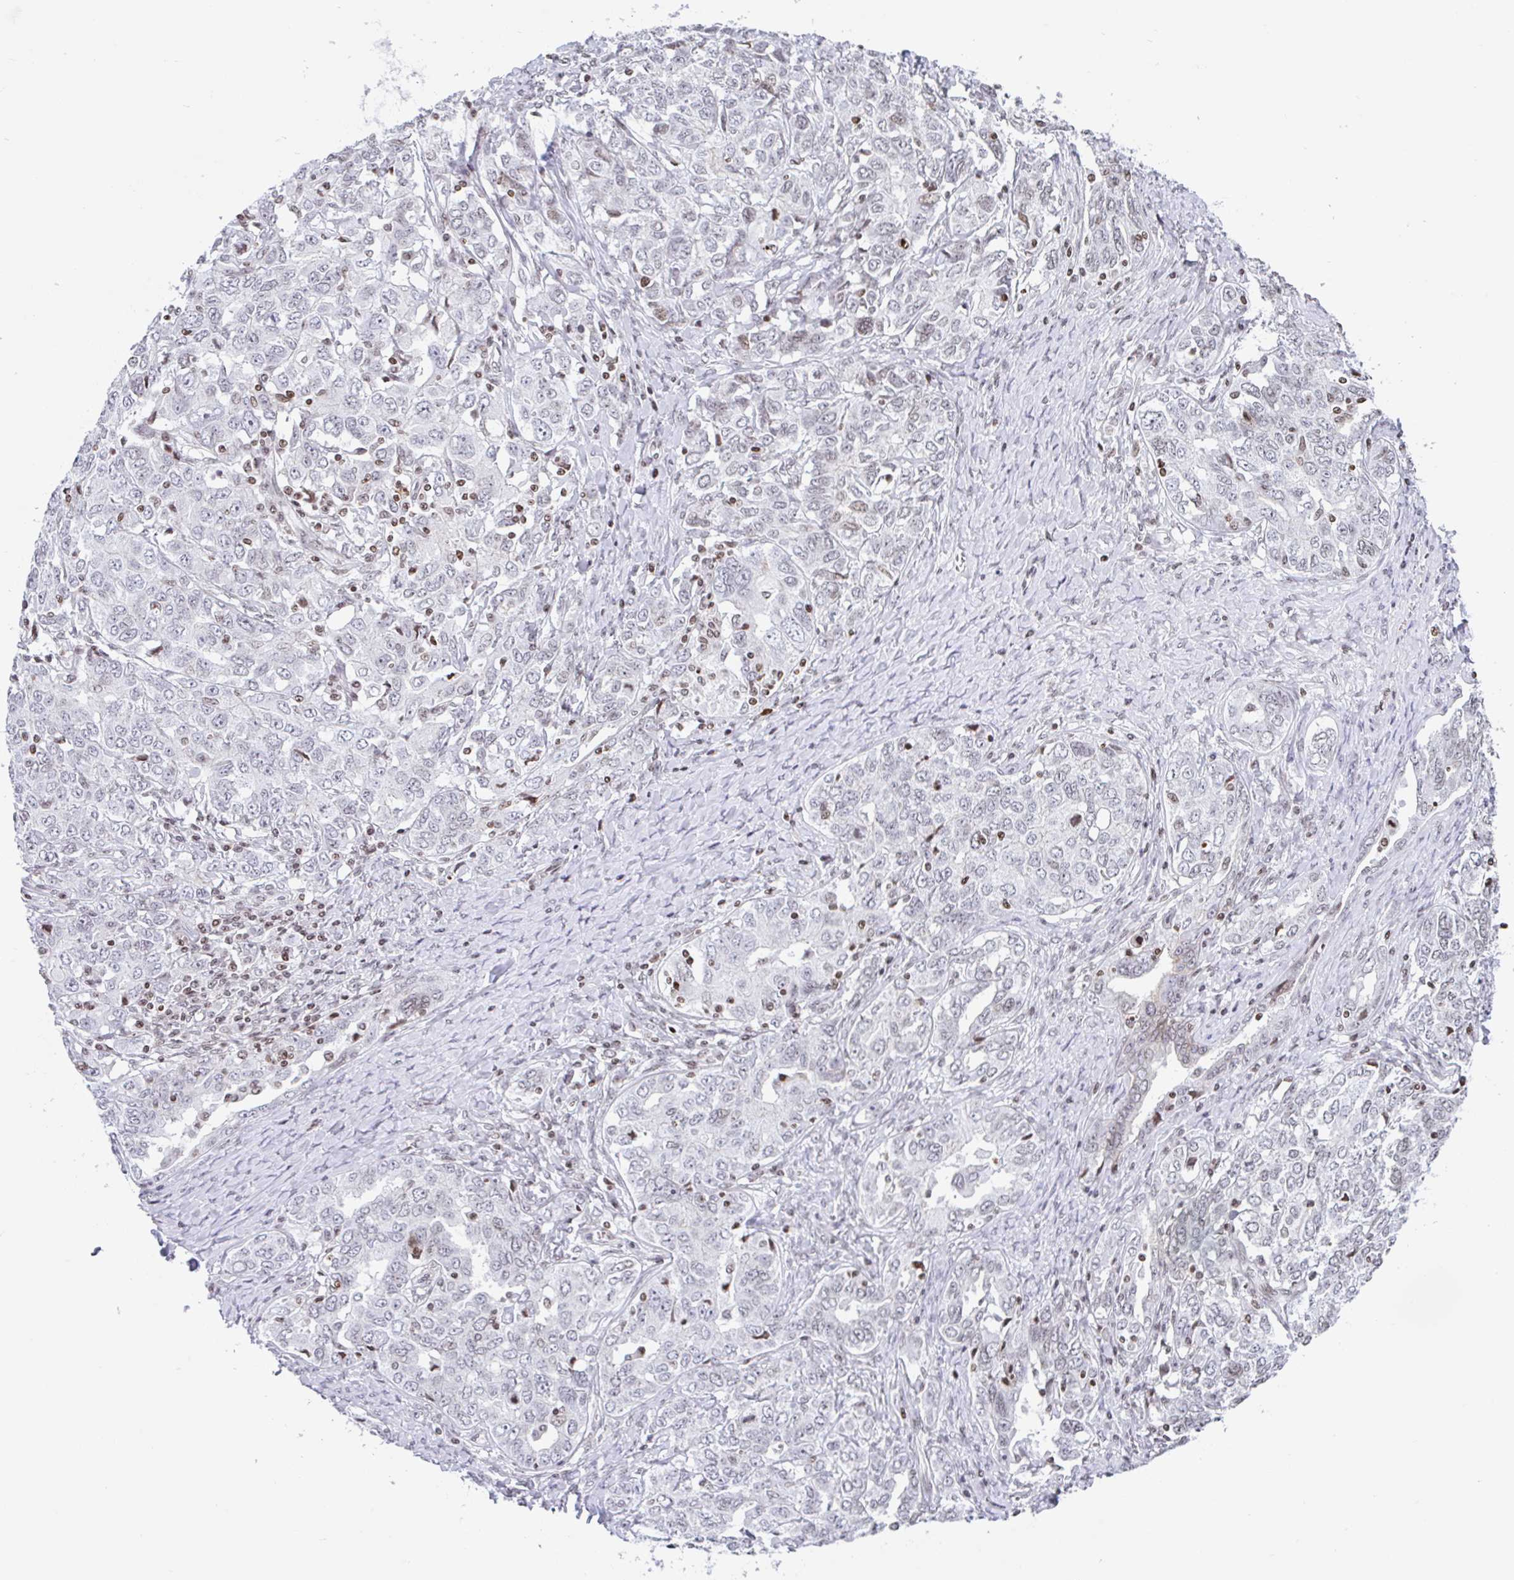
{"staining": {"intensity": "weak", "quantity": "25%-75%", "location": "nuclear"}, "tissue": "ovarian cancer", "cell_type": "Tumor cells", "image_type": "cancer", "snomed": [{"axis": "morphology", "description": "Carcinoma, endometroid"}, {"axis": "topography", "description": "Ovary"}], "caption": "This is an image of IHC staining of ovarian endometroid carcinoma, which shows weak staining in the nuclear of tumor cells.", "gene": "NOL6", "patient": {"sex": "female", "age": 62}}